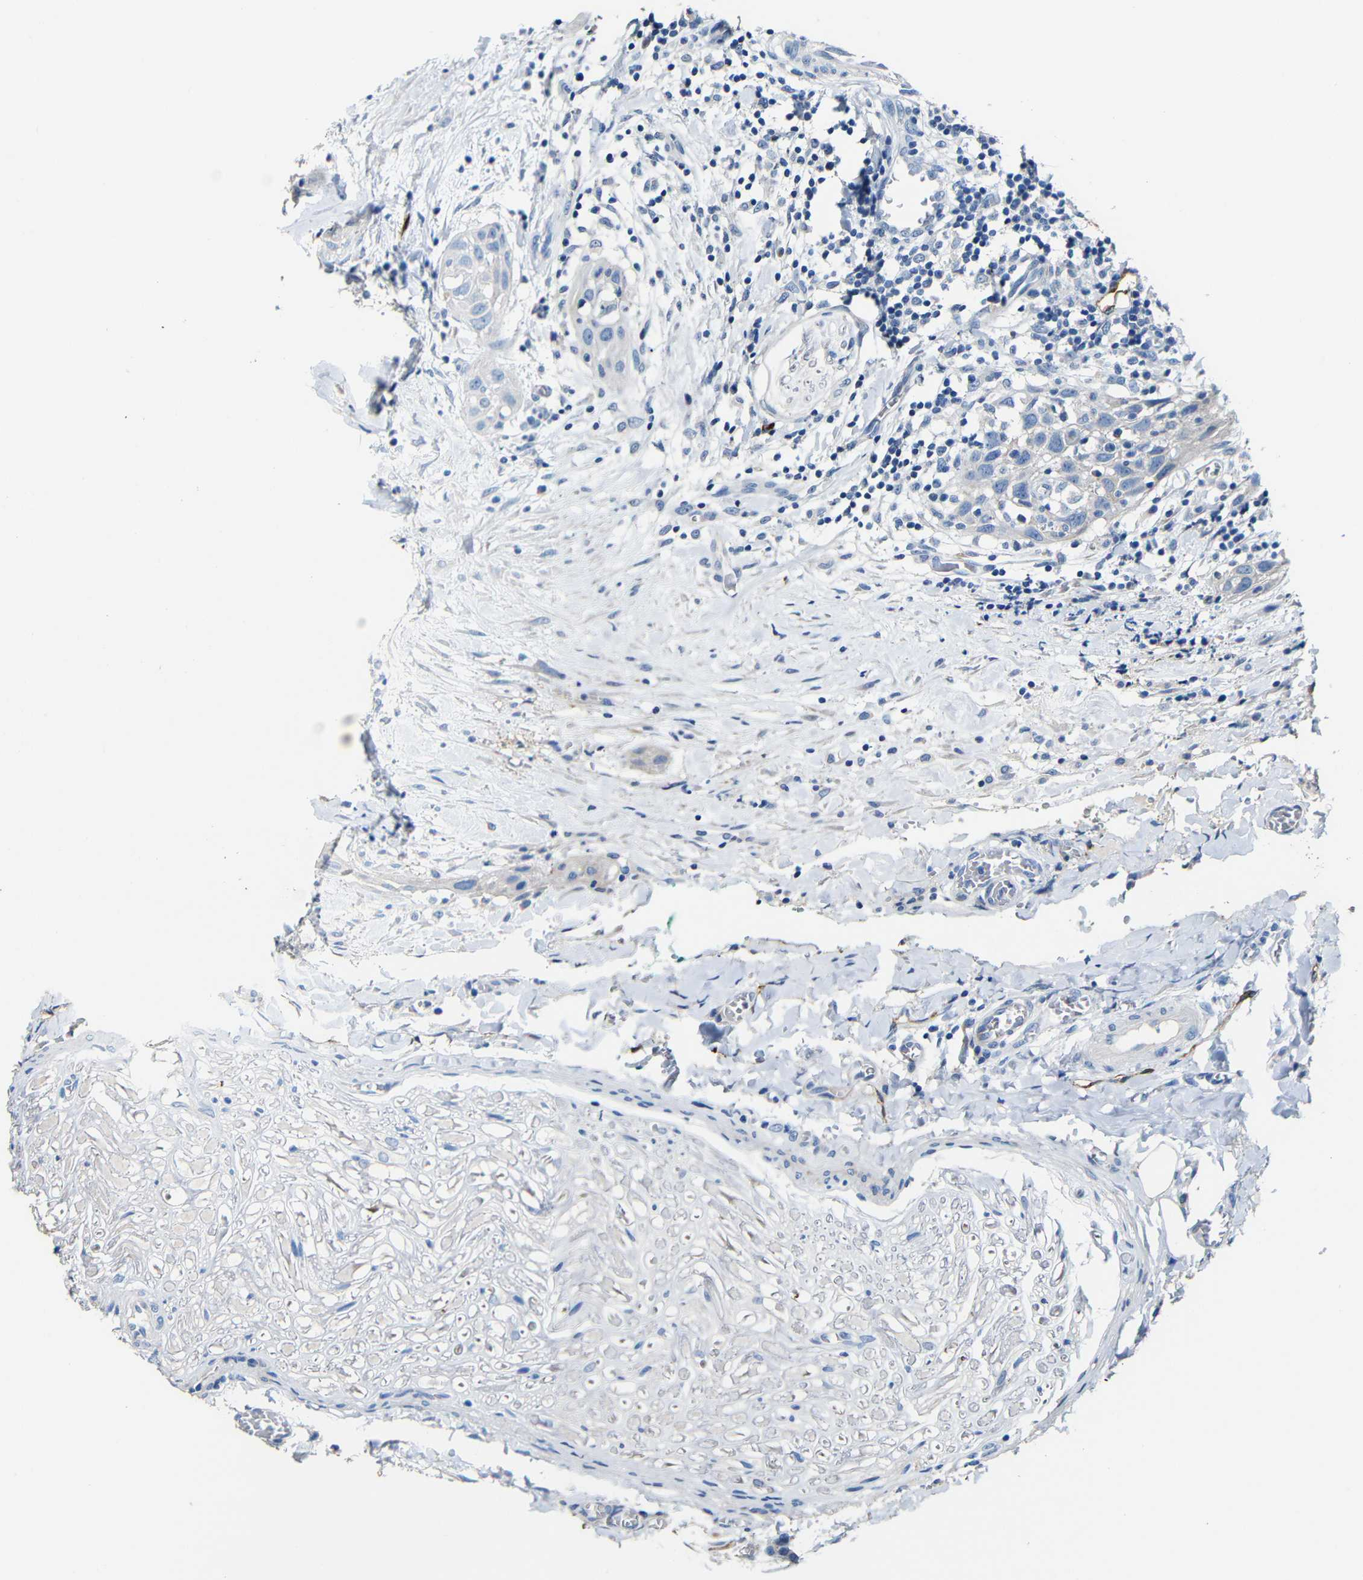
{"staining": {"intensity": "negative", "quantity": "none", "location": "none"}, "tissue": "head and neck cancer", "cell_type": "Tumor cells", "image_type": "cancer", "snomed": [{"axis": "morphology", "description": "Normal tissue, NOS"}, {"axis": "morphology", "description": "Squamous cell carcinoma, NOS"}, {"axis": "topography", "description": "Oral tissue"}, {"axis": "topography", "description": "Head-Neck"}], "caption": "Immunohistochemistry of human squamous cell carcinoma (head and neck) shows no expression in tumor cells.", "gene": "ACKR2", "patient": {"sex": "female", "age": 50}}